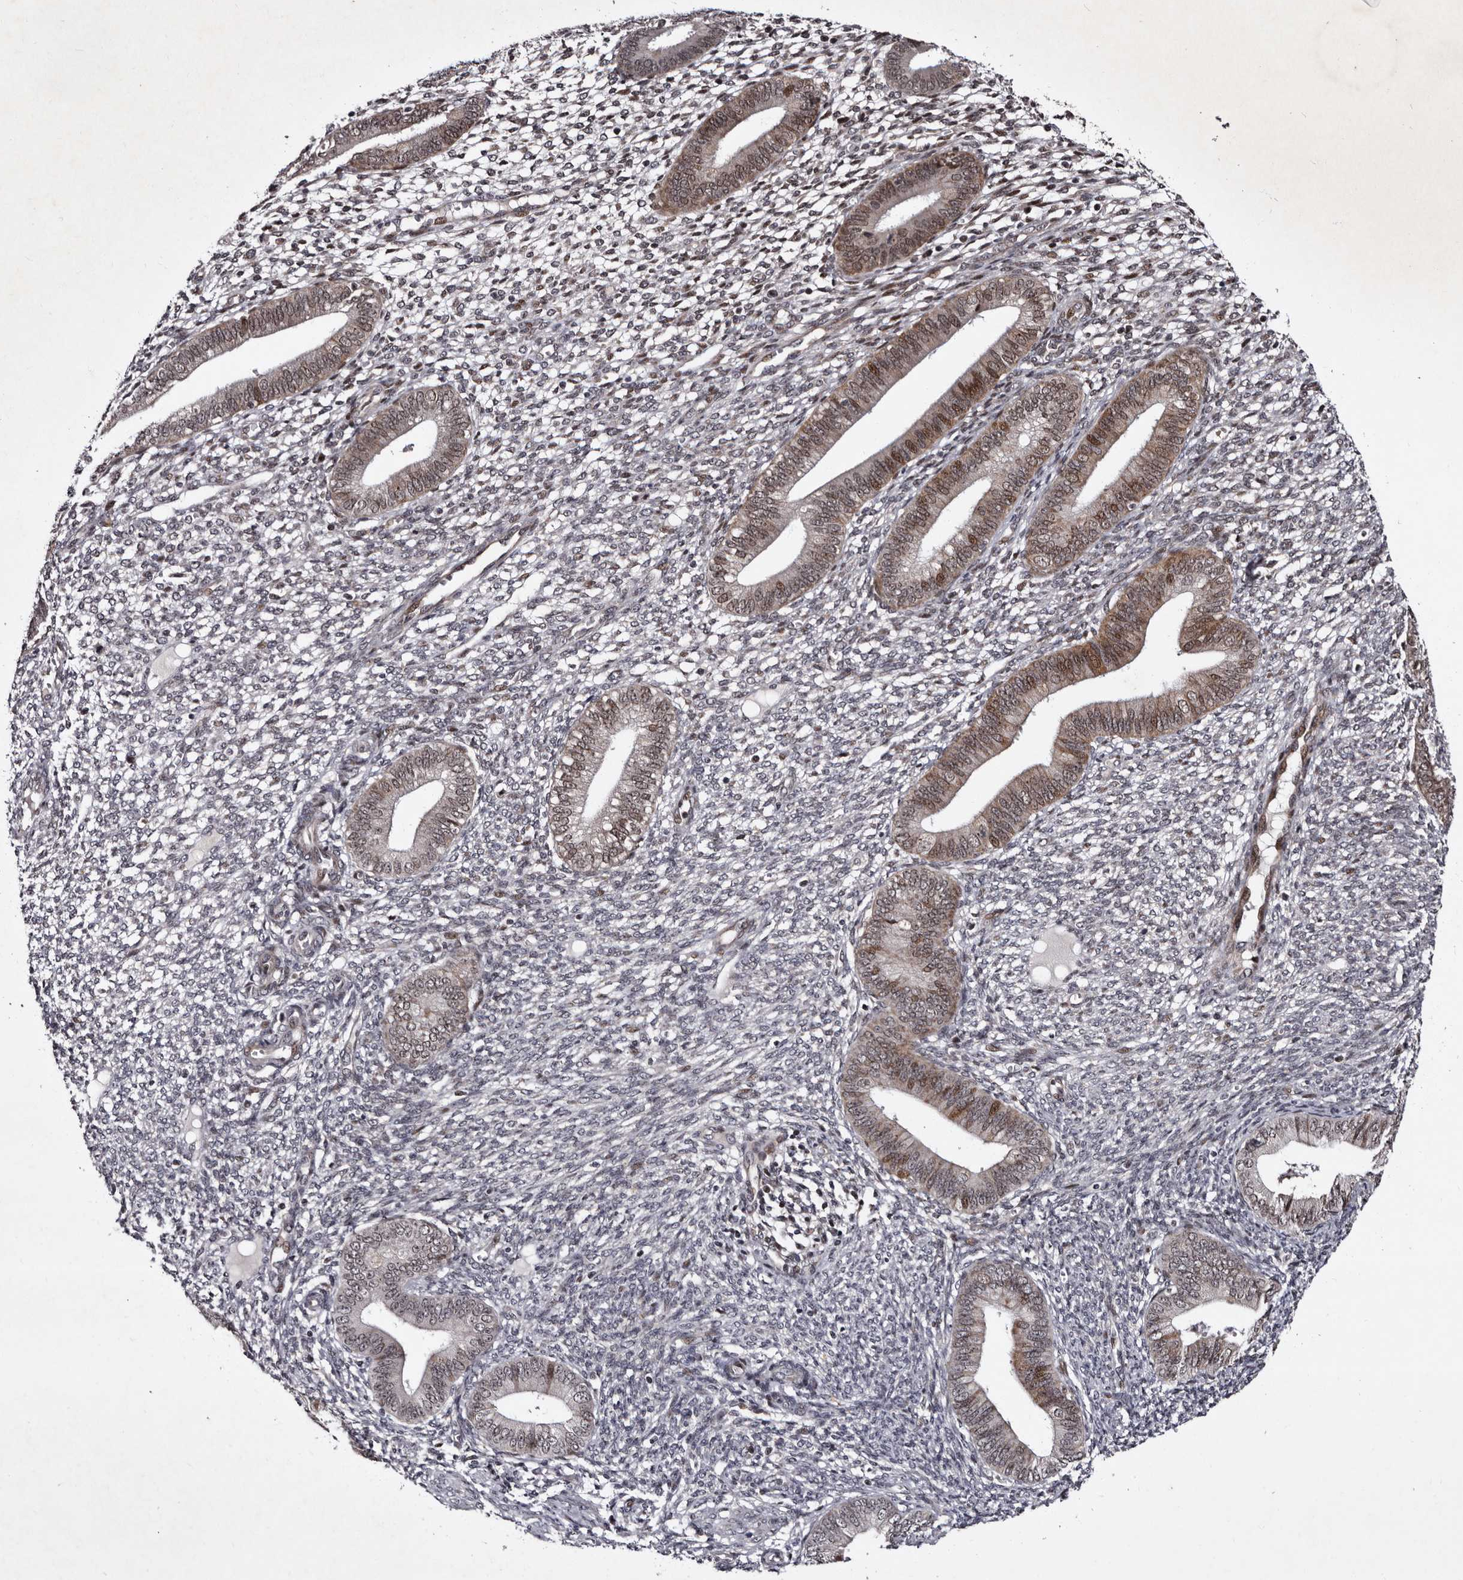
{"staining": {"intensity": "negative", "quantity": "none", "location": "none"}, "tissue": "endometrium", "cell_type": "Cells in endometrial stroma", "image_type": "normal", "snomed": [{"axis": "morphology", "description": "Normal tissue, NOS"}, {"axis": "topography", "description": "Endometrium"}], "caption": "There is no significant expression in cells in endometrial stroma of endometrium. (DAB (3,3'-diaminobenzidine) immunohistochemistry, high magnification).", "gene": "TNKS", "patient": {"sex": "female", "age": 46}}